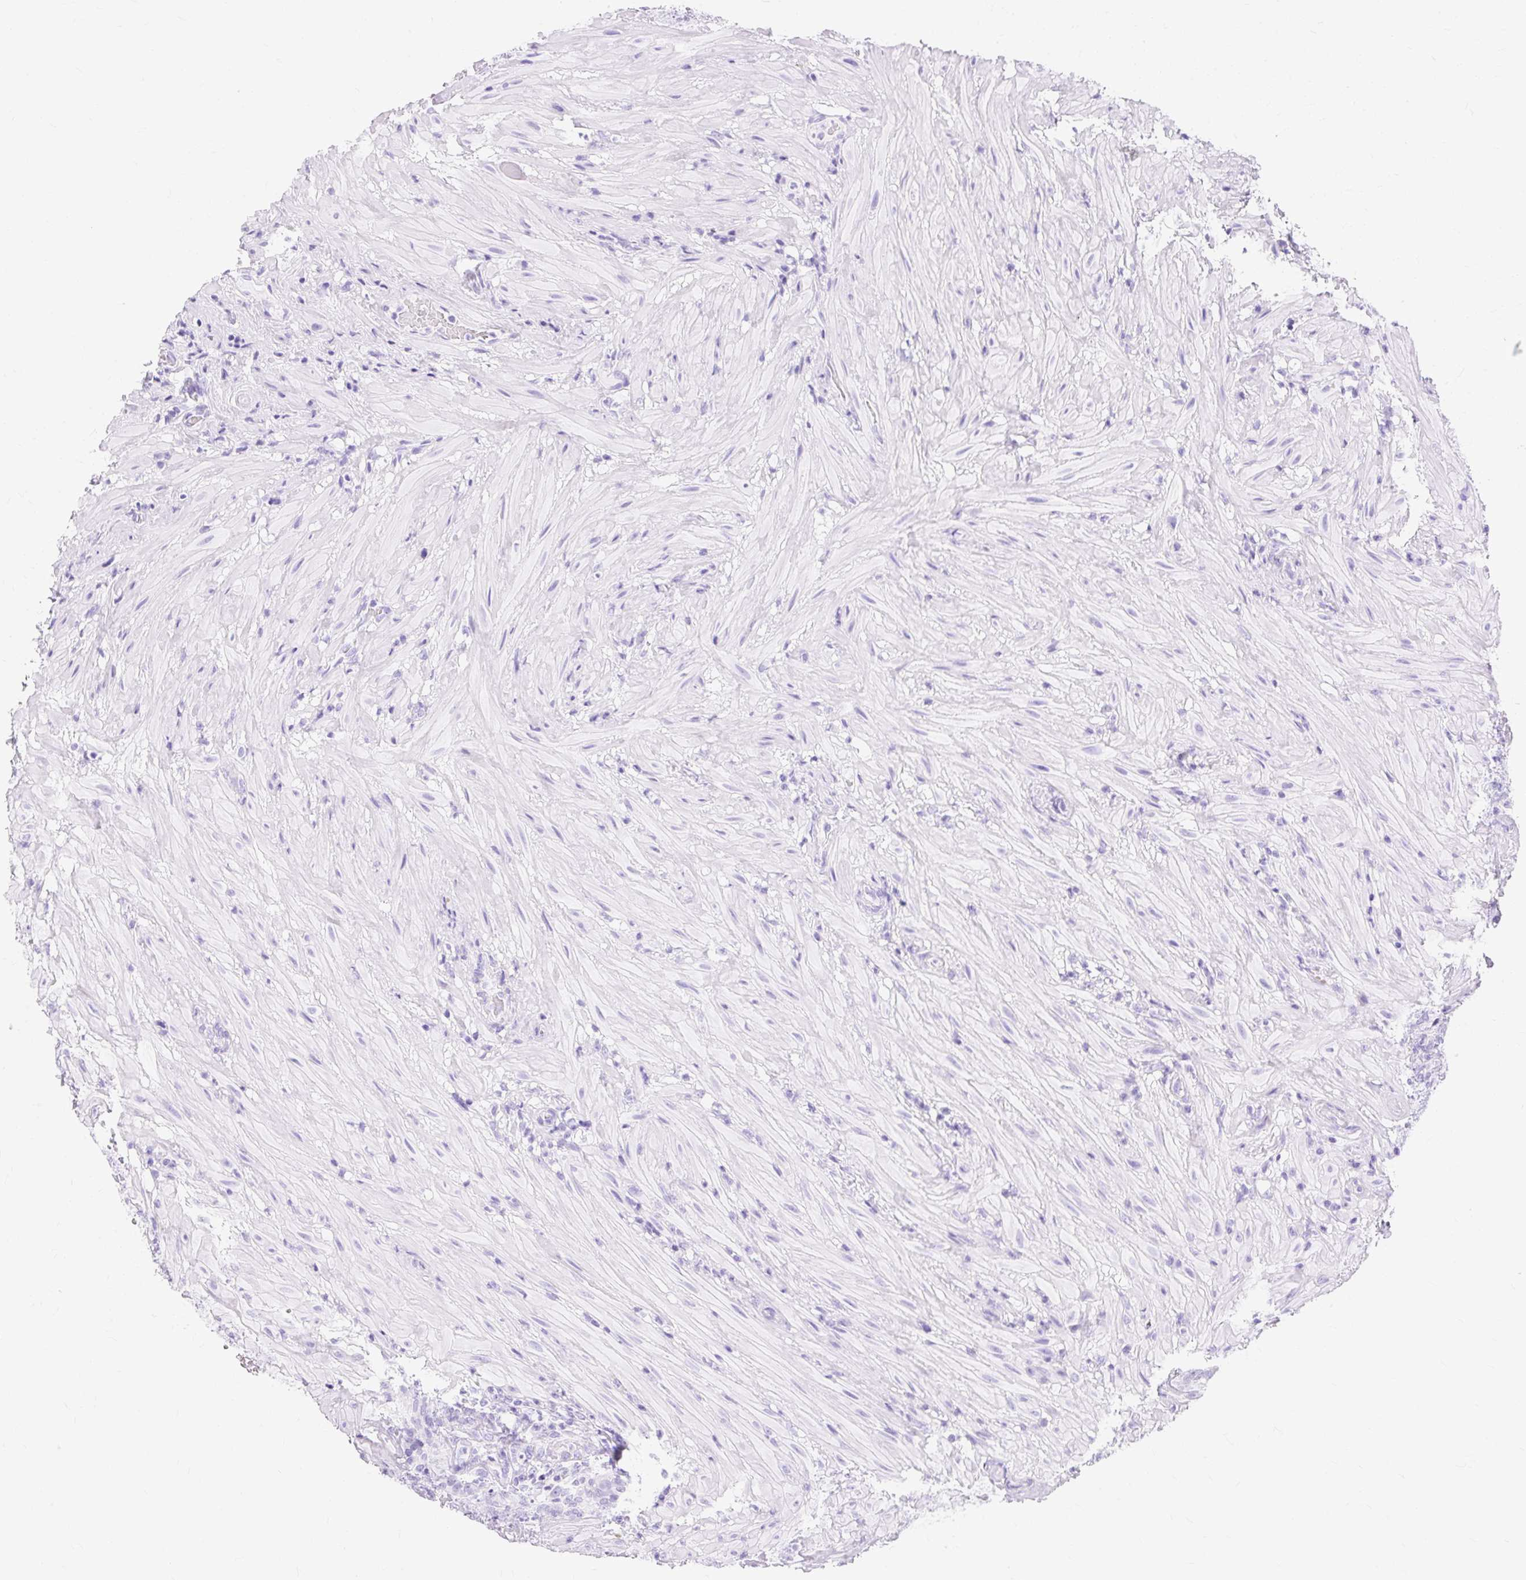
{"staining": {"intensity": "negative", "quantity": "none", "location": "none"}, "tissue": "seminal vesicle", "cell_type": "Glandular cells", "image_type": "normal", "snomed": [{"axis": "morphology", "description": "Normal tissue, NOS"}, {"axis": "topography", "description": "Seminal veicle"}], "caption": "This photomicrograph is of benign seminal vesicle stained with IHC to label a protein in brown with the nuclei are counter-stained blue. There is no positivity in glandular cells. (DAB (3,3'-diaminobenzidine) immunohistochemistry with hematoxylin counter stain).", "gene": "MBP", "patient": {"sex": "male", "age": 68}}